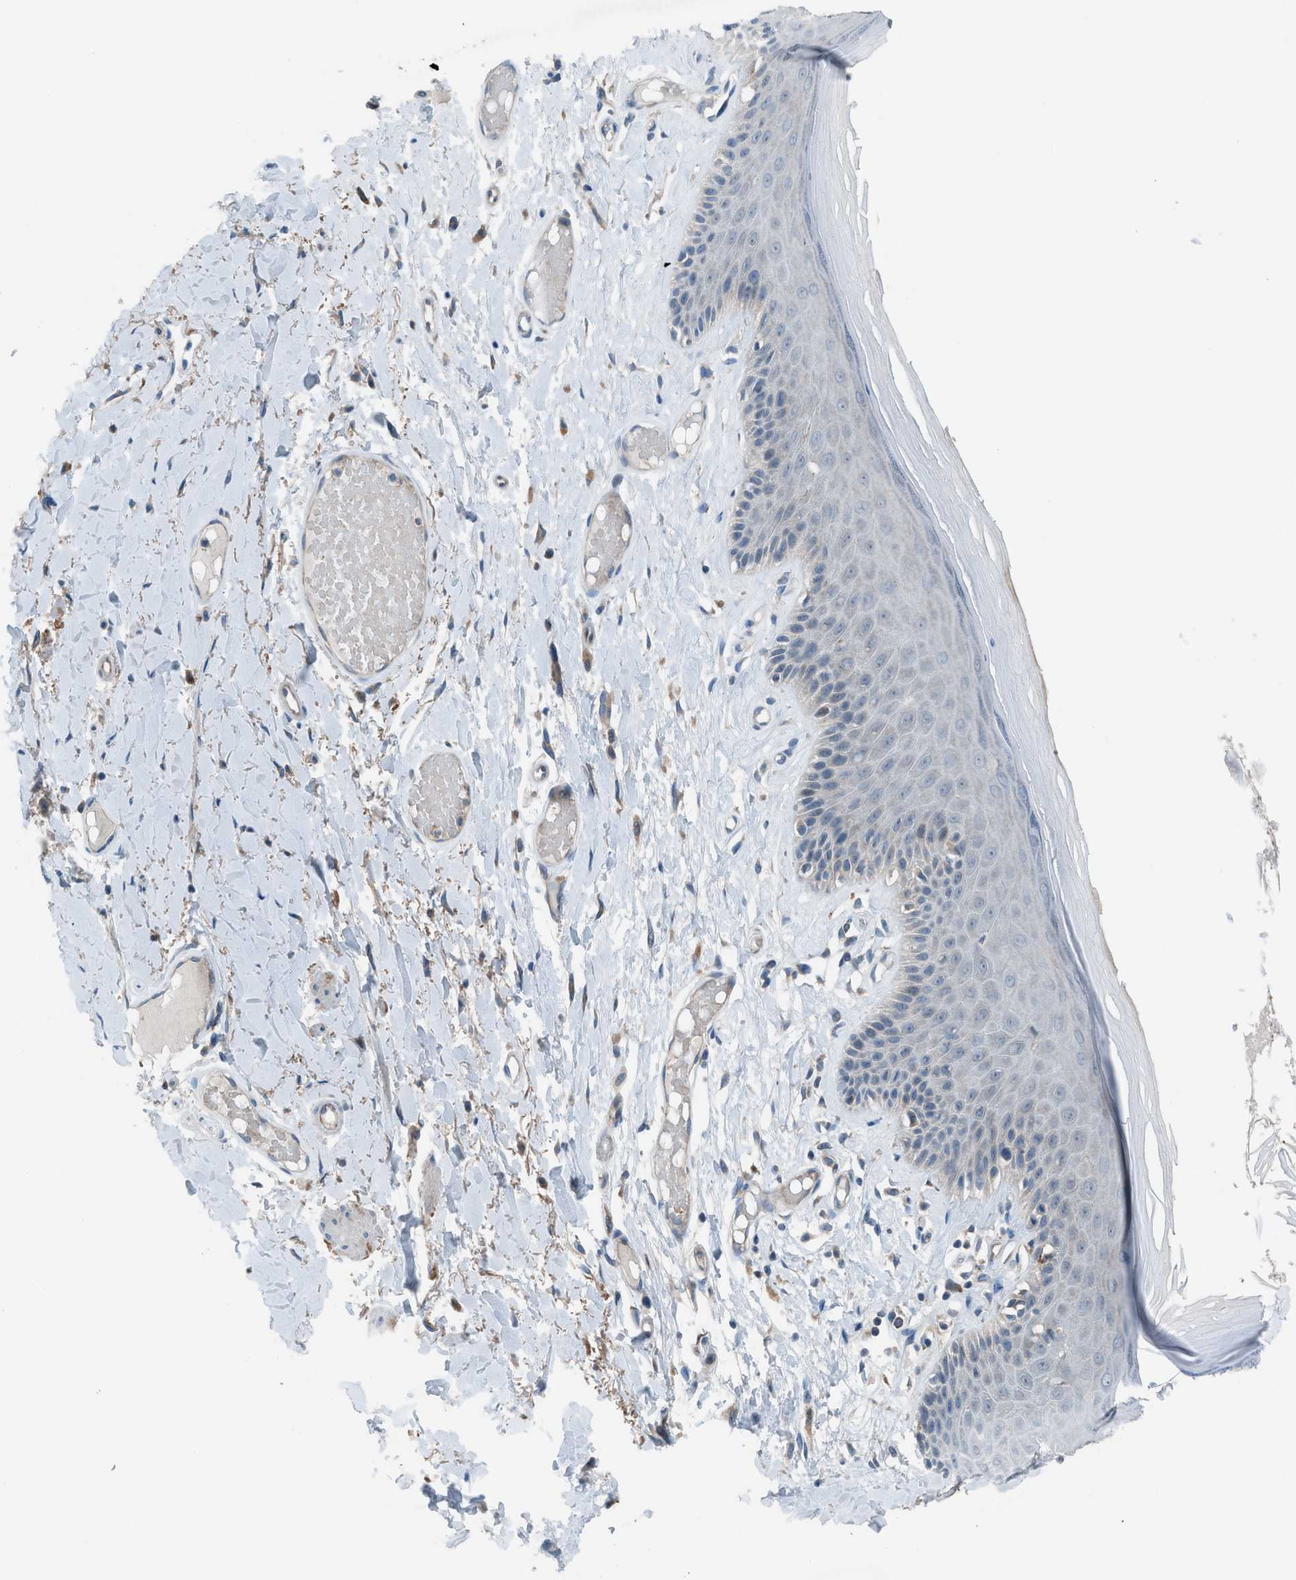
{"staining": {"intensity": "weak", "quantity": "<25%", "location": "cytoplasmic/membranous"}, "tissue": "skin", "cell_type": "Epidermal cells", "image_type": "normal", "snomed": [{"axis": "morphology", "description": "Normal tissue, NOS"}, {"axis": "topography", "description": "Vulva"}], "caption": "The immunohistochemistry micrograph has no significant expression in epidermal cells of skin. (DAB (3,3'-diaminobenzidine) immunohistochemistry, high magnification).", "gene": "HEG1", "patient": {"sex": "female", "age": 73}}